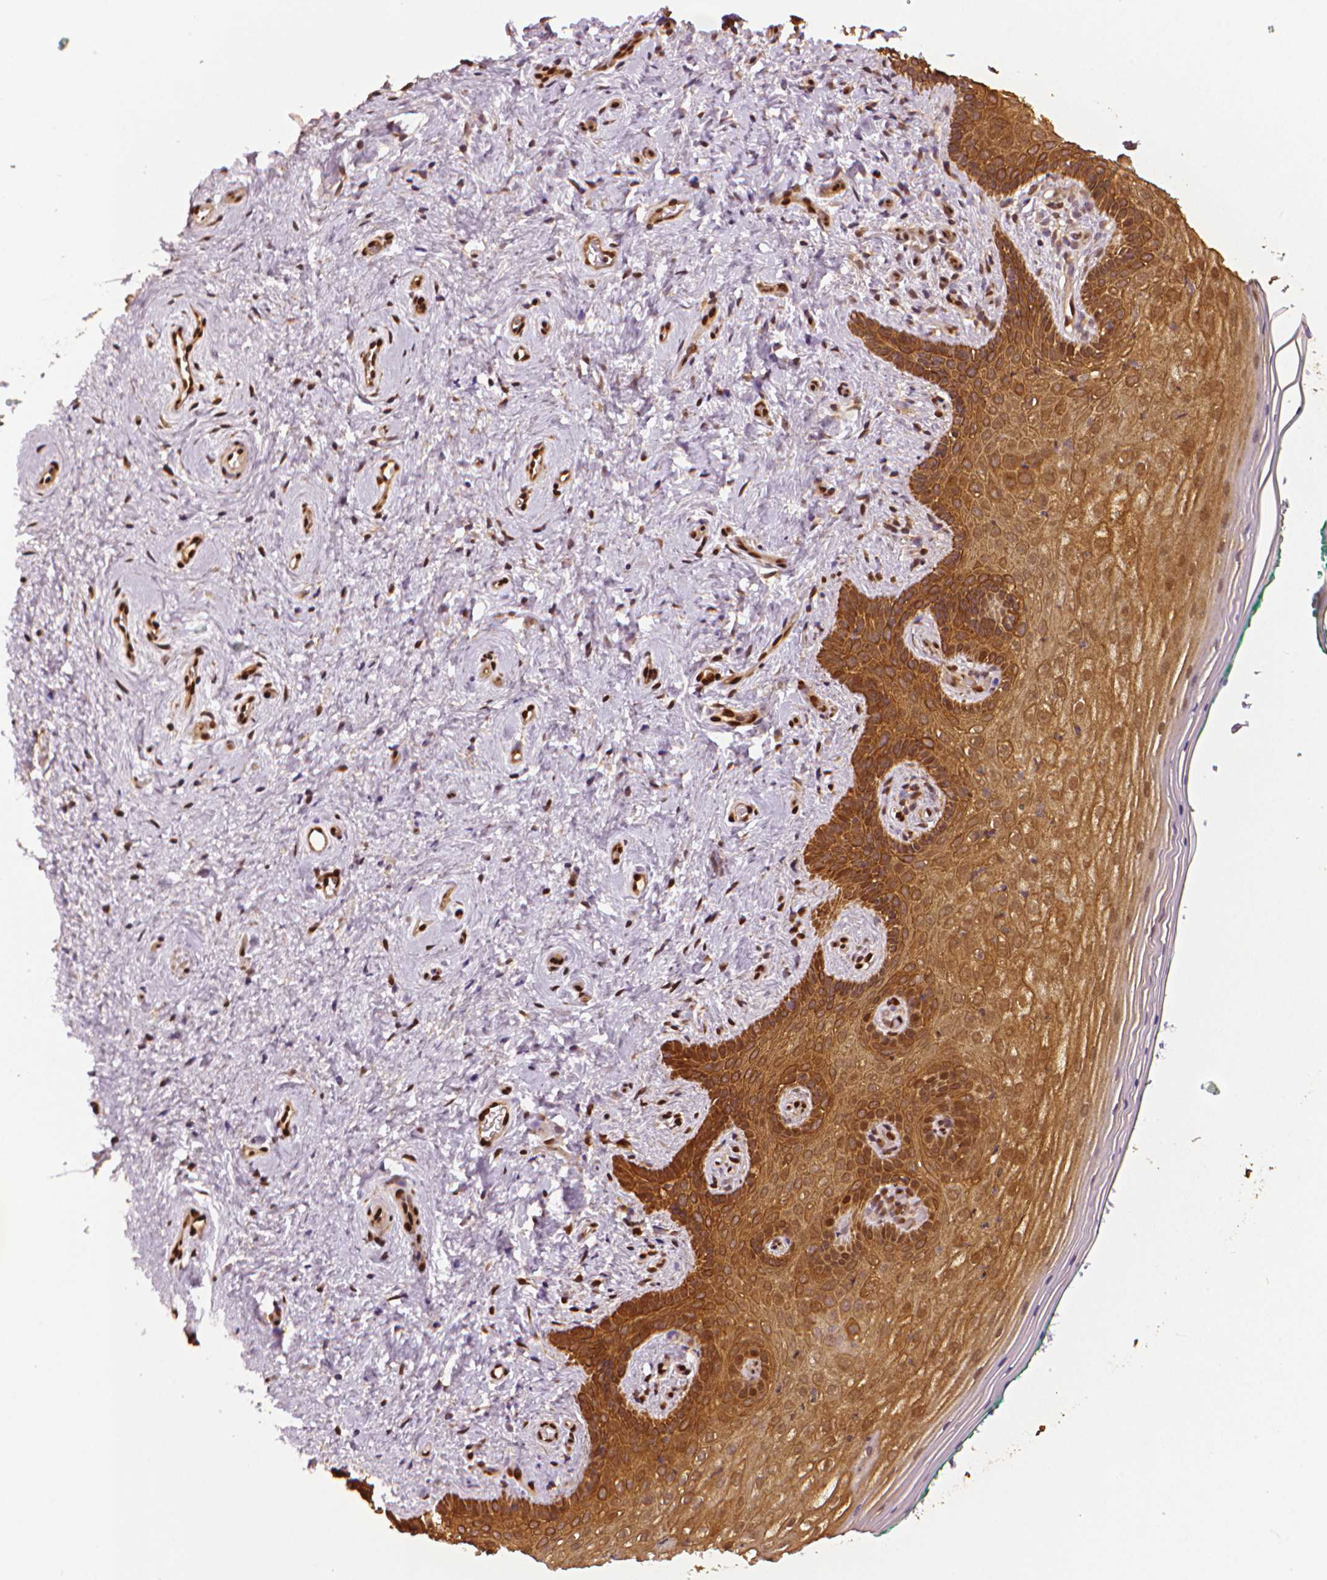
{"staining": {"intensity": "moderate", "quantity": ">75%", "location": "cytoplasmic/membranous"}, "tissue": "vagina", "cell_type": "Squamous epithelial cells", "image_type": "normal", "snomed": [{"axis": "morphology", "description": "Normal tissue, NOS"}, {"axis": "topography", "description": "Vagina"}], "caption": "Squamous epithelial cells exhibit medium levels of moderate cytoplasmic/membranous staining in approximately >75% of cells in normal vagina.", "gene": "STAT3", "patient": {"sex": "female", "age": 45}}